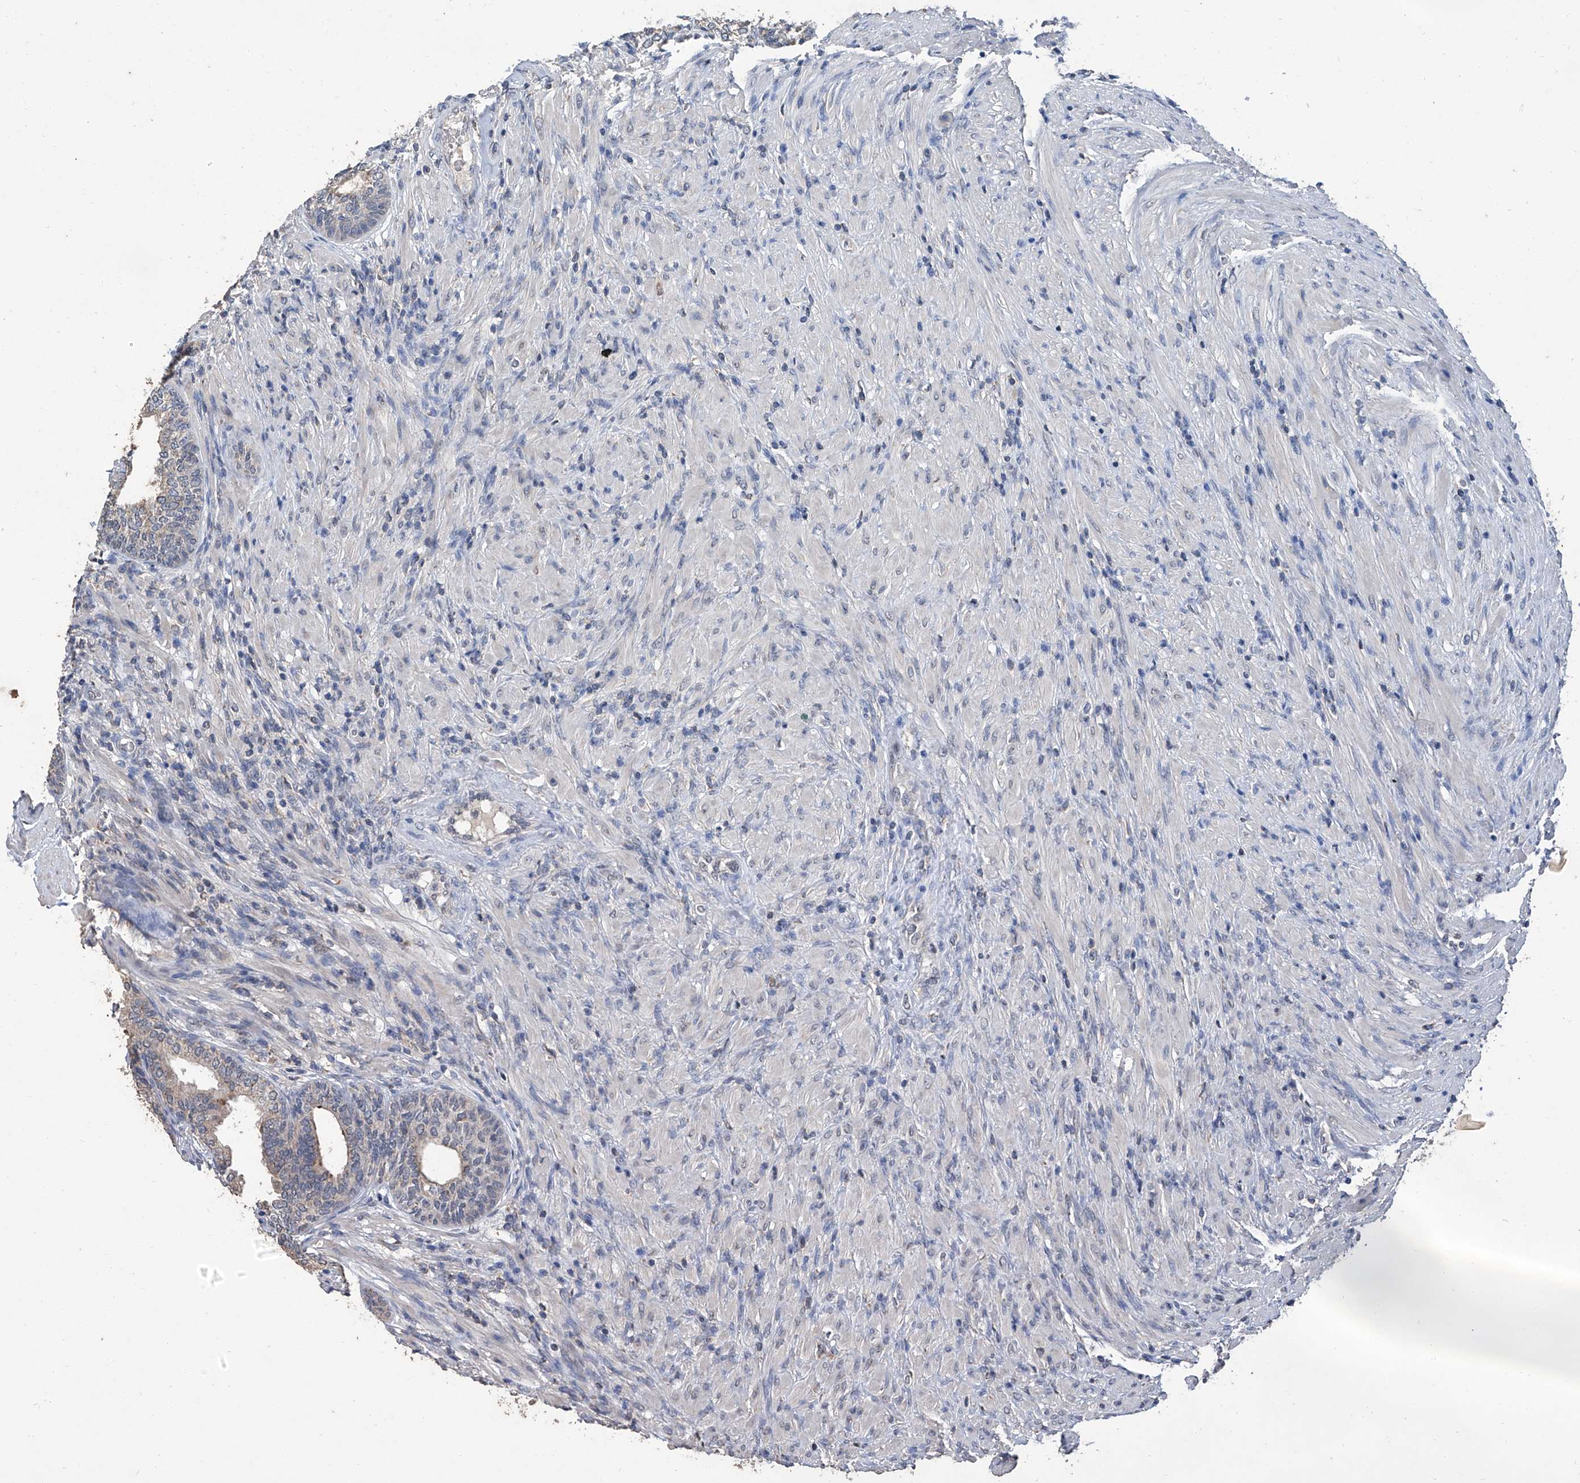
{"staining": {"intensity": "weak", "quantity": "<25%", "location": "cytoplasmic/membranous"}, "tissue": "prostate", "cell_type": "Glandular cells", "image_type": "normal", "snomed": [{"axis": "morphology", "description": "Normal tissue, NOS"}, {"axis": "topography", "description": "Prostate"}], "caption": "Immunohistochemistry of normal human prostate reveals no staining in glandular cells. (DAB IHC with hematoxylin counter stain).", "gene": "GPT", "patient": {"sex": "male", "age": 76}}